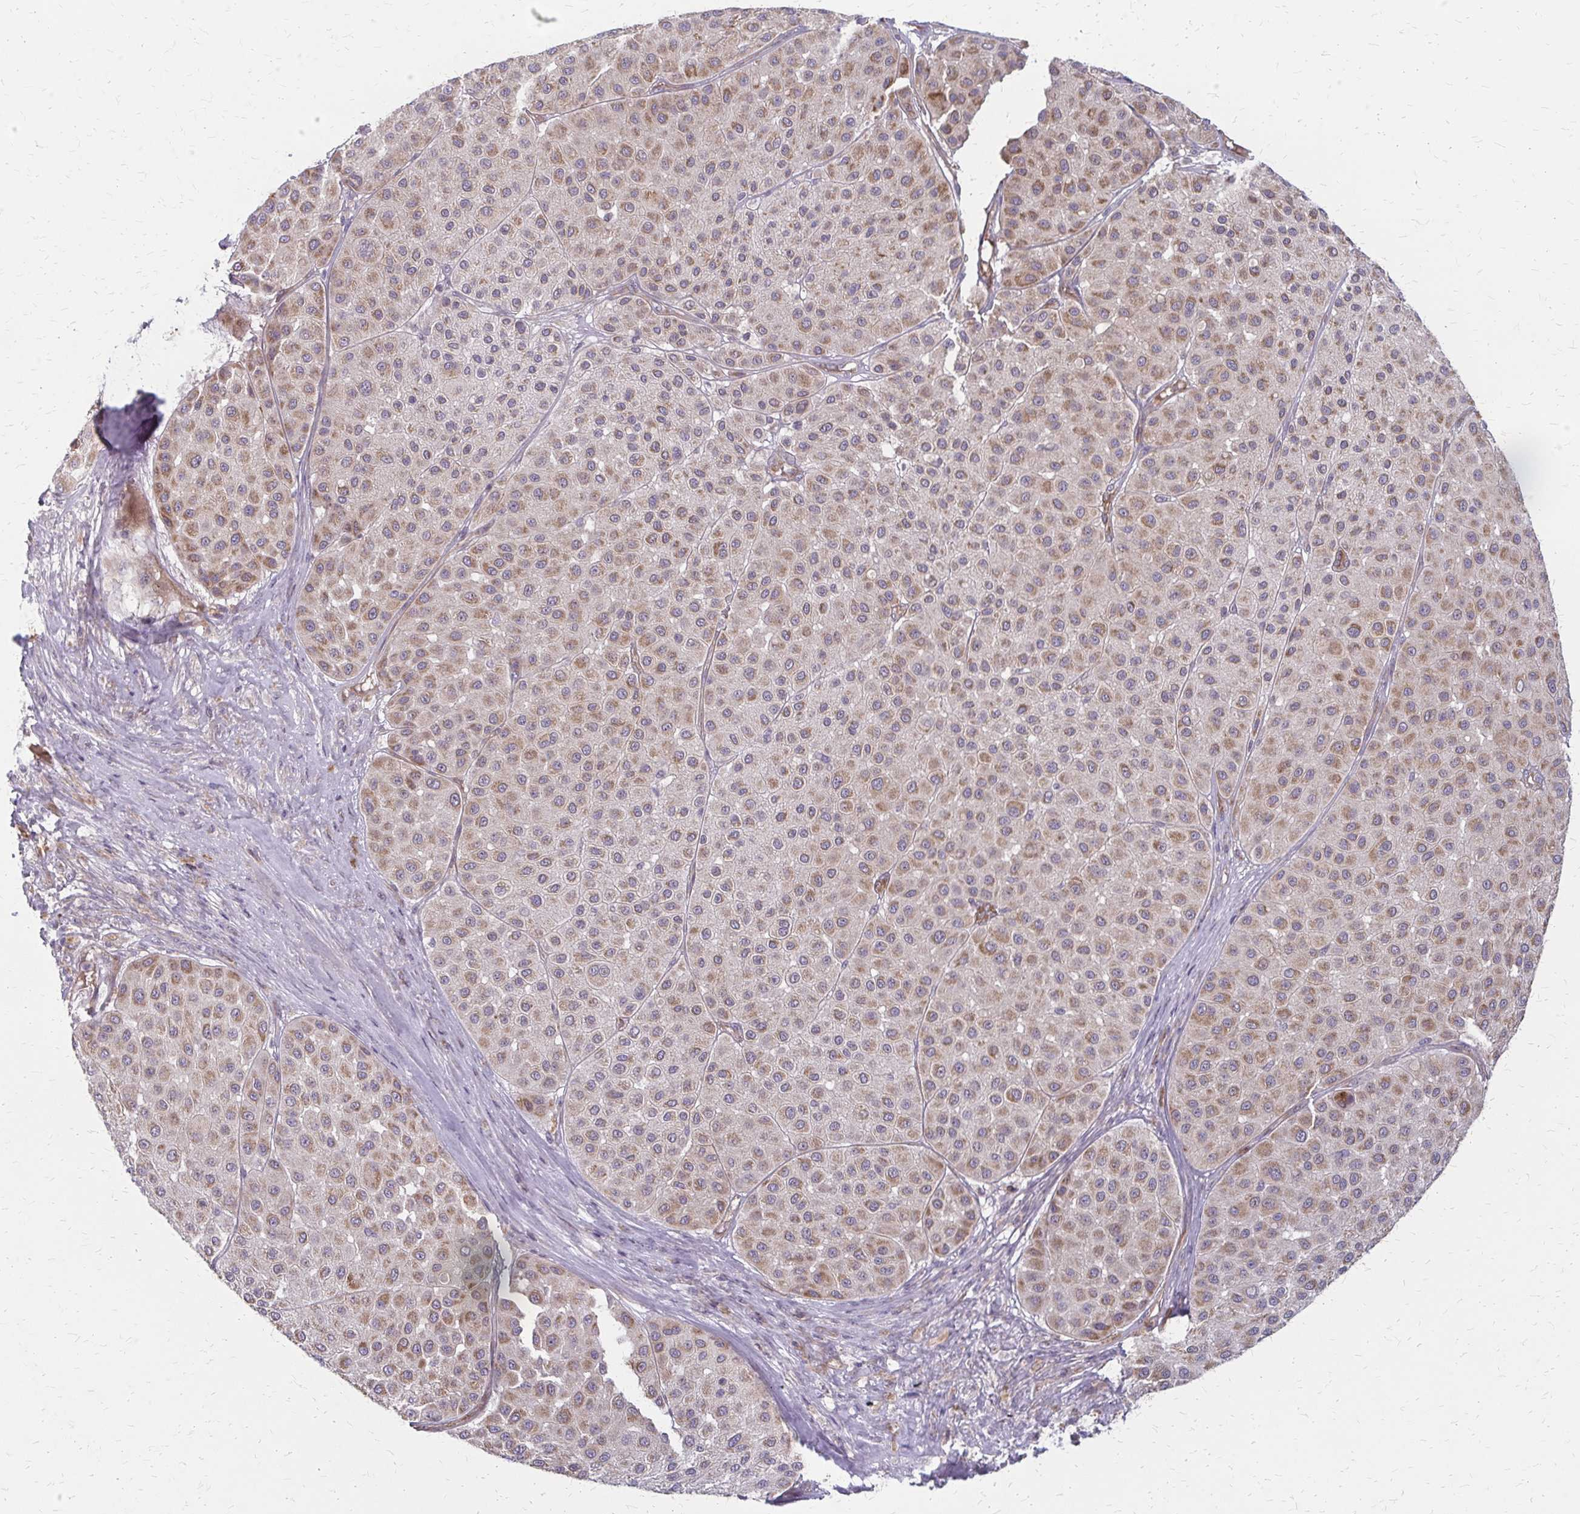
{"staining": {"intensity": "moderate", "quantity": ">75%", "location": "cytoplasmic/membranous"}, "tissue": "melanoma", "cell_type": "Tumor cells", "image_type": "cancer", "snomed": [{"axis": "morphology", "description": "Malignant melanoma, Metastatic site"}, {"axis": "topography", "description": "Smooth muscle"}], "caption": "A micrograph showing moderate cytoplasmic/membranous positivity in approximately >75% of tumor cells in melanoma, as visualized by brown immunohistochemical staining.", "gene": "ZNF383", "patient": {"sex": "male", "age": 41}}